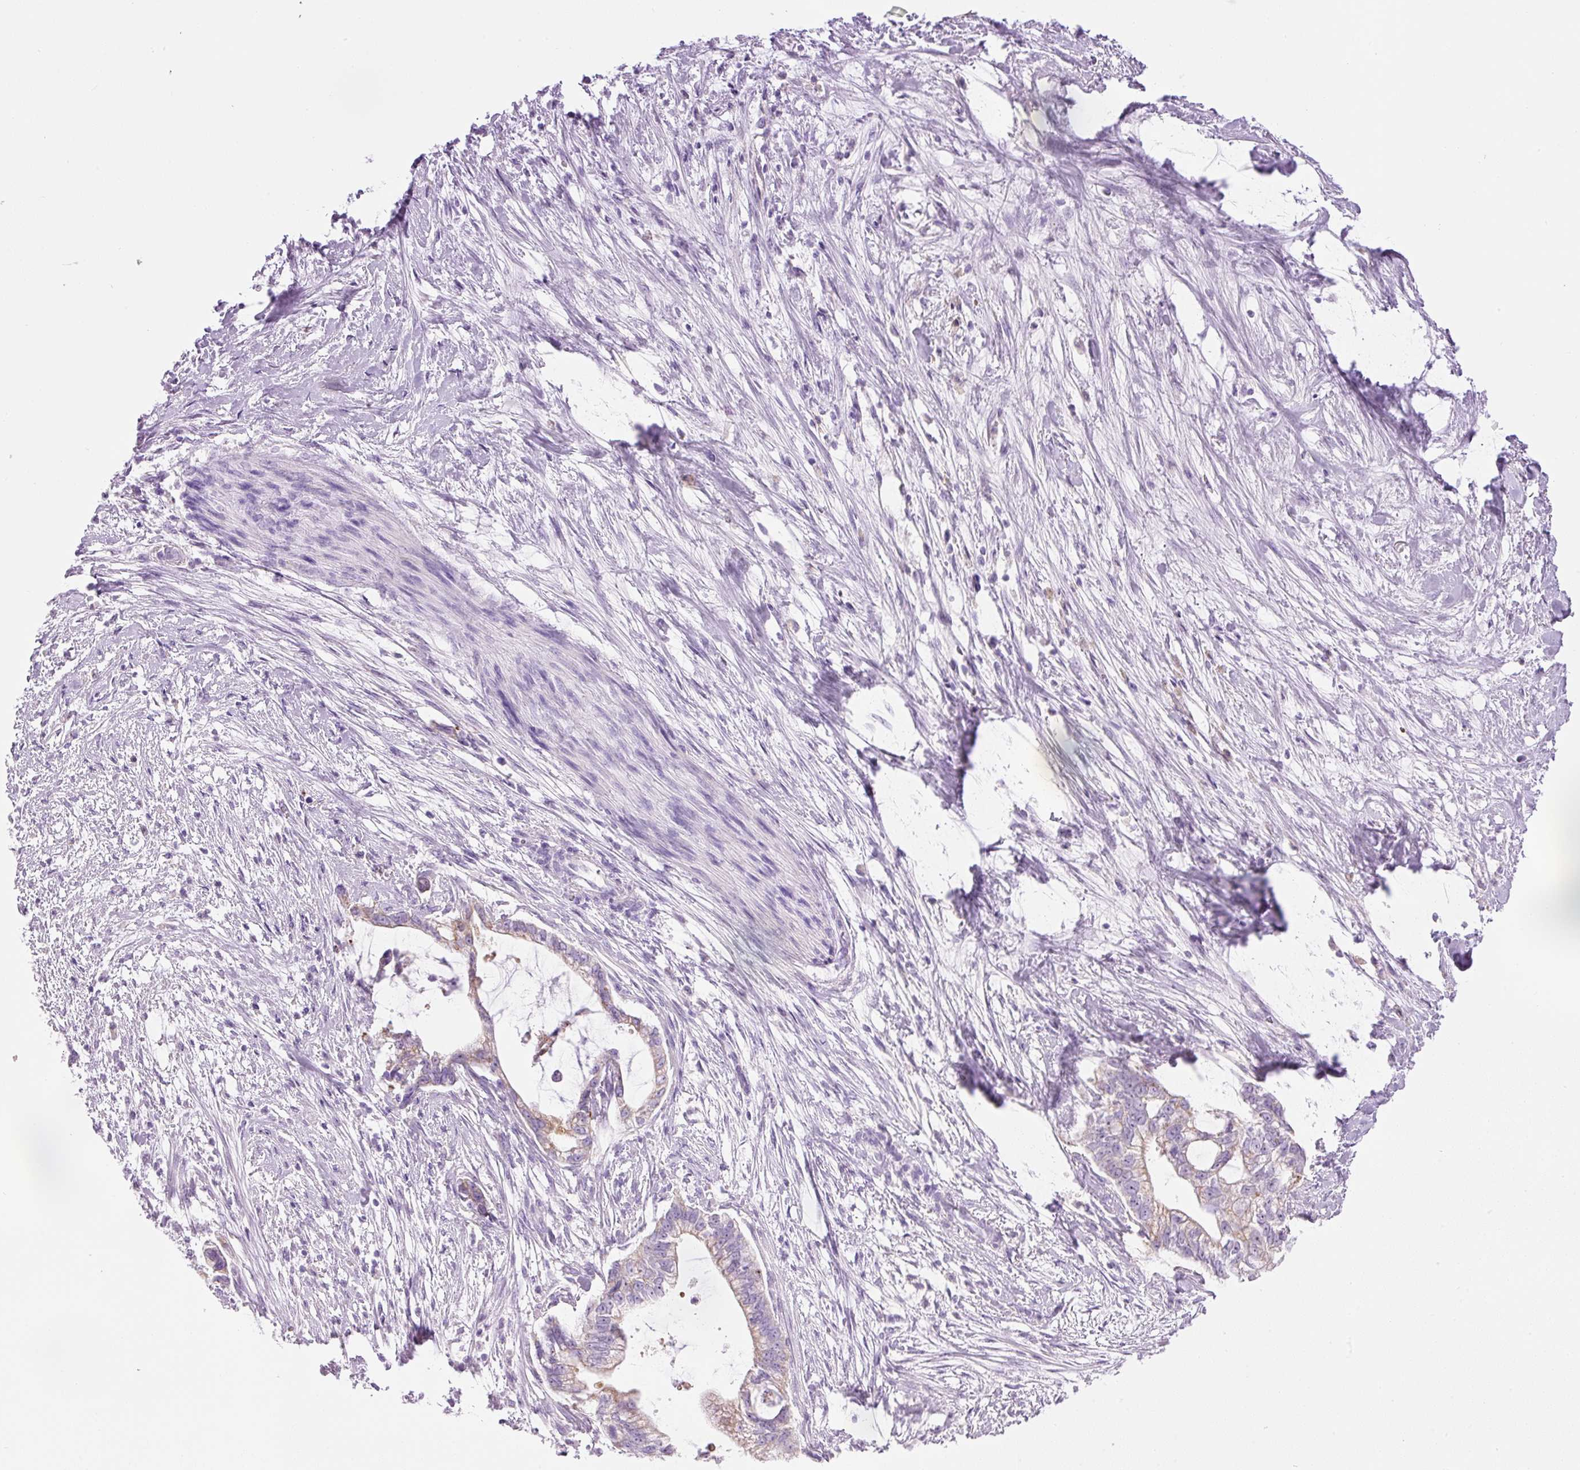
{"staining": {"intensity": "weak", "quantity": ">75%", "location": "cytoplasmic/membranous"}, "tissue": "pancreatic cancer", "cell_type": "Tumor cells", "image_type": "cancer", "snomed": [{"axis": "morphology", "description": "Adenocarcinoma, NOS"}, {"axis": "topography", "description": "Pancreas"}], "caption": "Pancreatic adenocarcinoma stained with a brown dye exhibits weak cytoplasmic/membranous positive expression in approximately >75% of tumor cells.", "gene": "CARD16", "patient": {"sex": "male", "age": 70}}